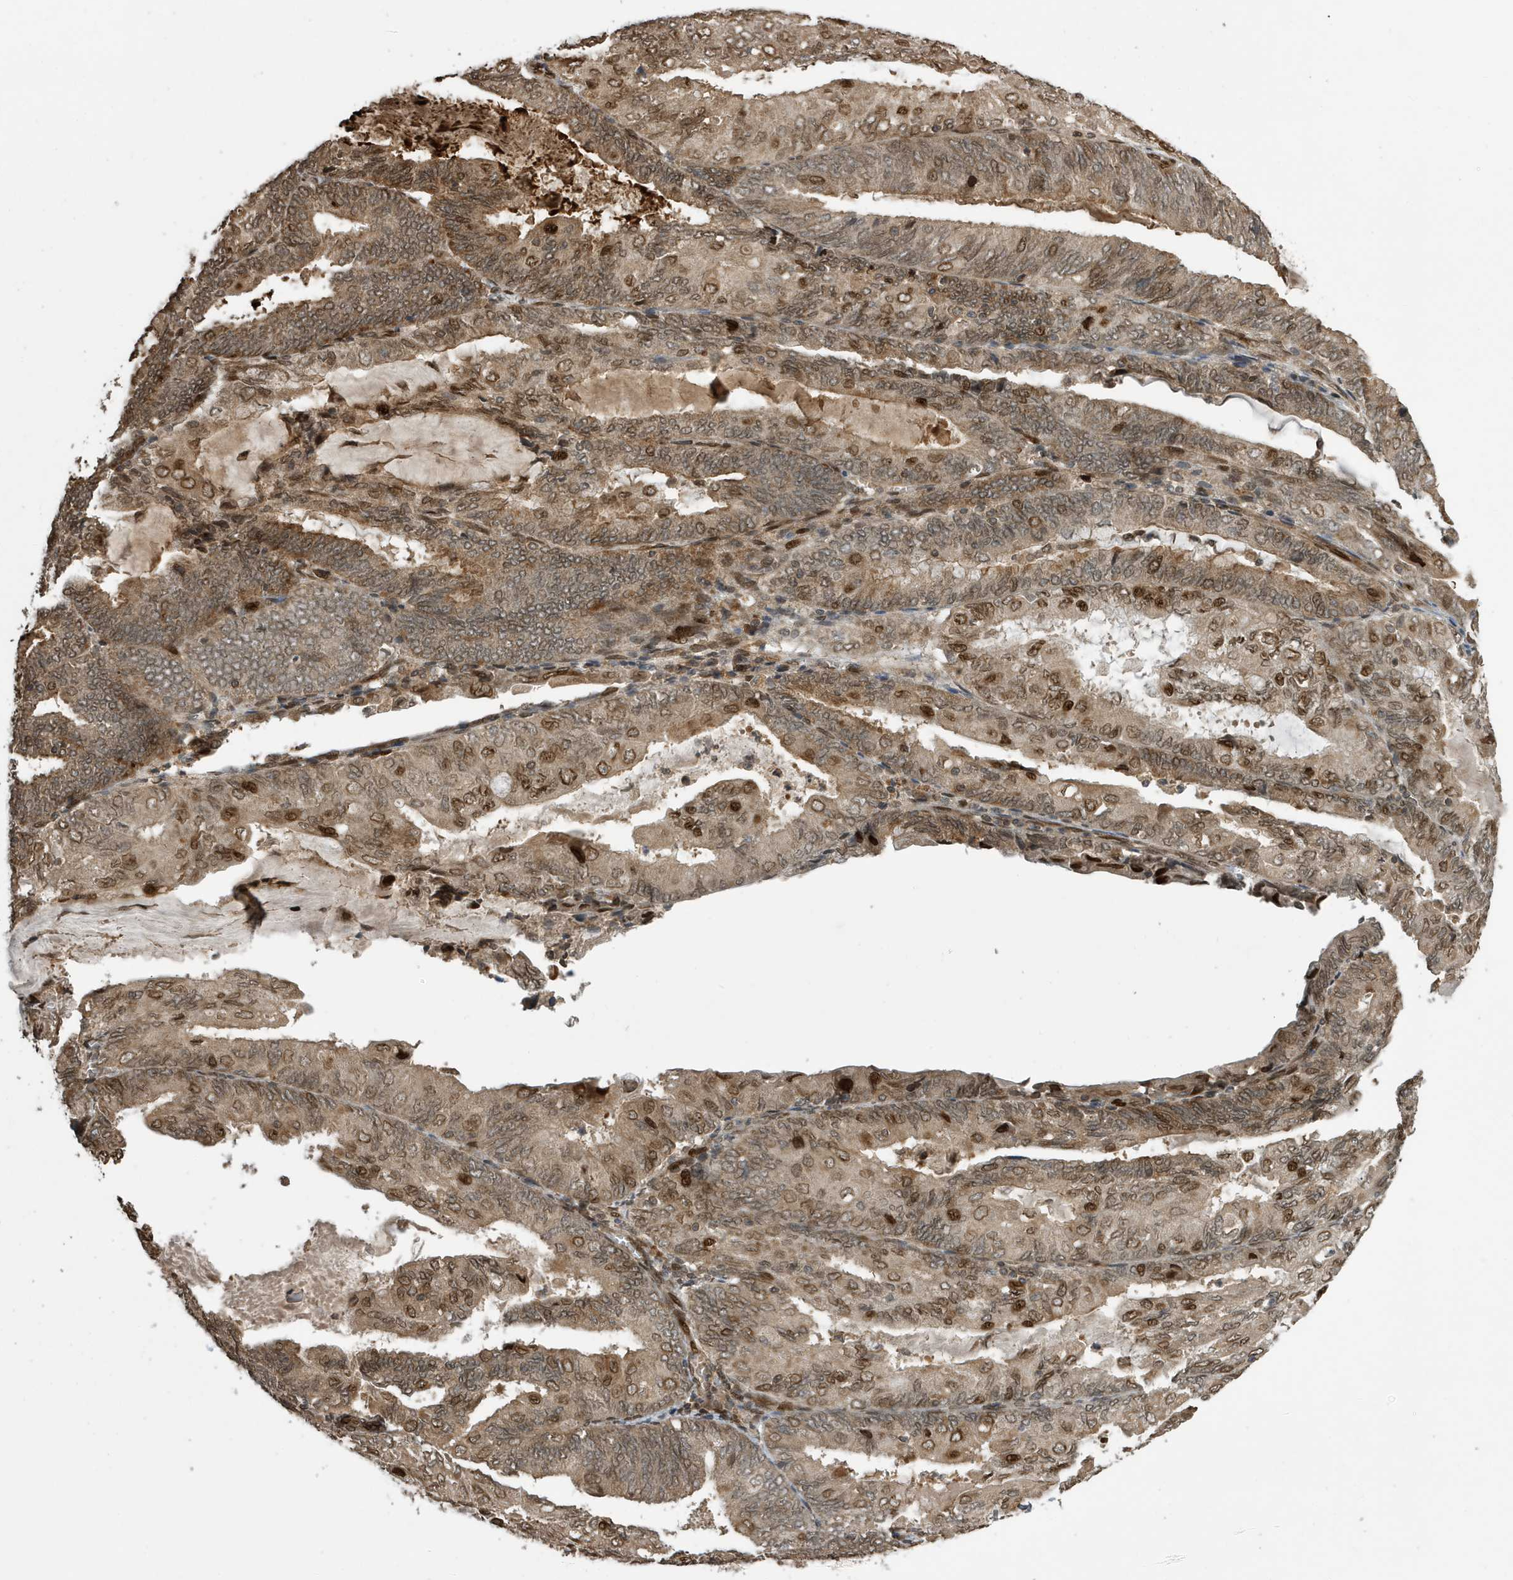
{"staining": {"intensity": "moderate", "quantity": ">75%", "location": "cytoplasmic/membranous,nuclear"}, "tissue": "endometrial cancer", "cell_type": "Tumor cells", "image_type": "cancer", "snomed": [{"axis": "morphology", "description": "Adenocarcinoma, NOS"}, {"axis": "topography", "description": "Endometrium"}], "caption": "Immunohistochemical staining of human endometrial adenocarcinoma exhibits medium levels of moderate cytoplasmic/membranous and nuclear protein staining in about >75% of tumor cells. The staining was performed using DAB (3,3'-diaminobenzidine) to visualize the protein expression in brown, while the nuclei were stained in blue with hematoxylin (Magnification: 20x).", "gene": "DUSP18", "patient": {"sex": "female", "age": 81}}